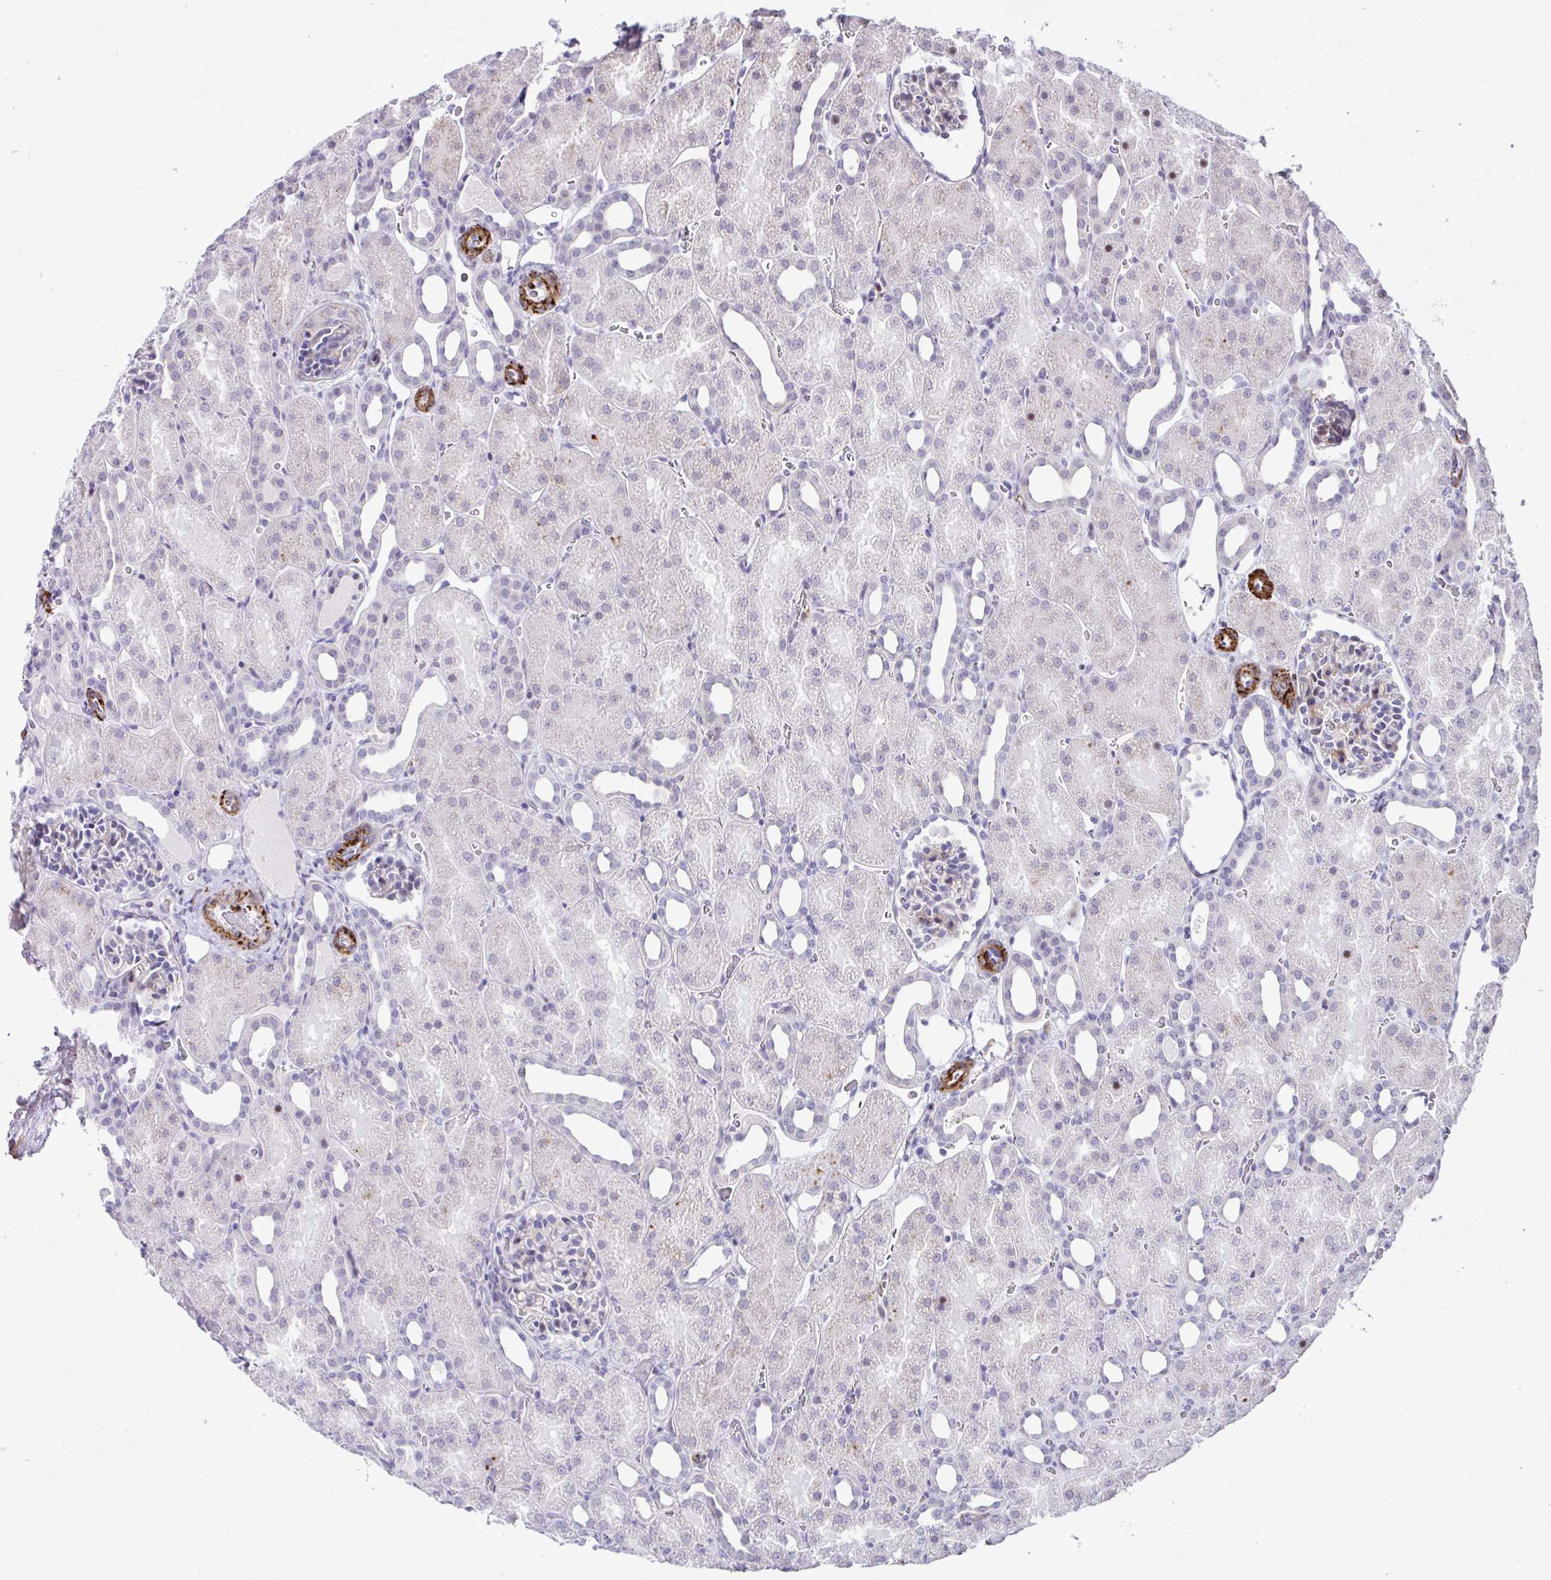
{"staining": {"intensity": "negative", "quantity": "none", "location": "none"}, "tissue": "kidney", "cell_type": "Cells in glomeruli", "image_type": "normal", "snomed": [{"axis": "morphology", "description": "Normal tissue, NOS"}, {"axis": "topography", "description": "Kidney"}], "caption": "Immunohistochemistry (IHC) image of benign kidney: kidney stained with DAB (3,3'-diaminobenzidine) reveals no significant protein positivity in cells in glomeruli. Brightfield microscopy of immunohistochemistry stained with DAB (brown) and hematoxylin (blue), captured at high magnification.", "gene": "FBXO34", "patient": {"sex": "male", "age": 2}}